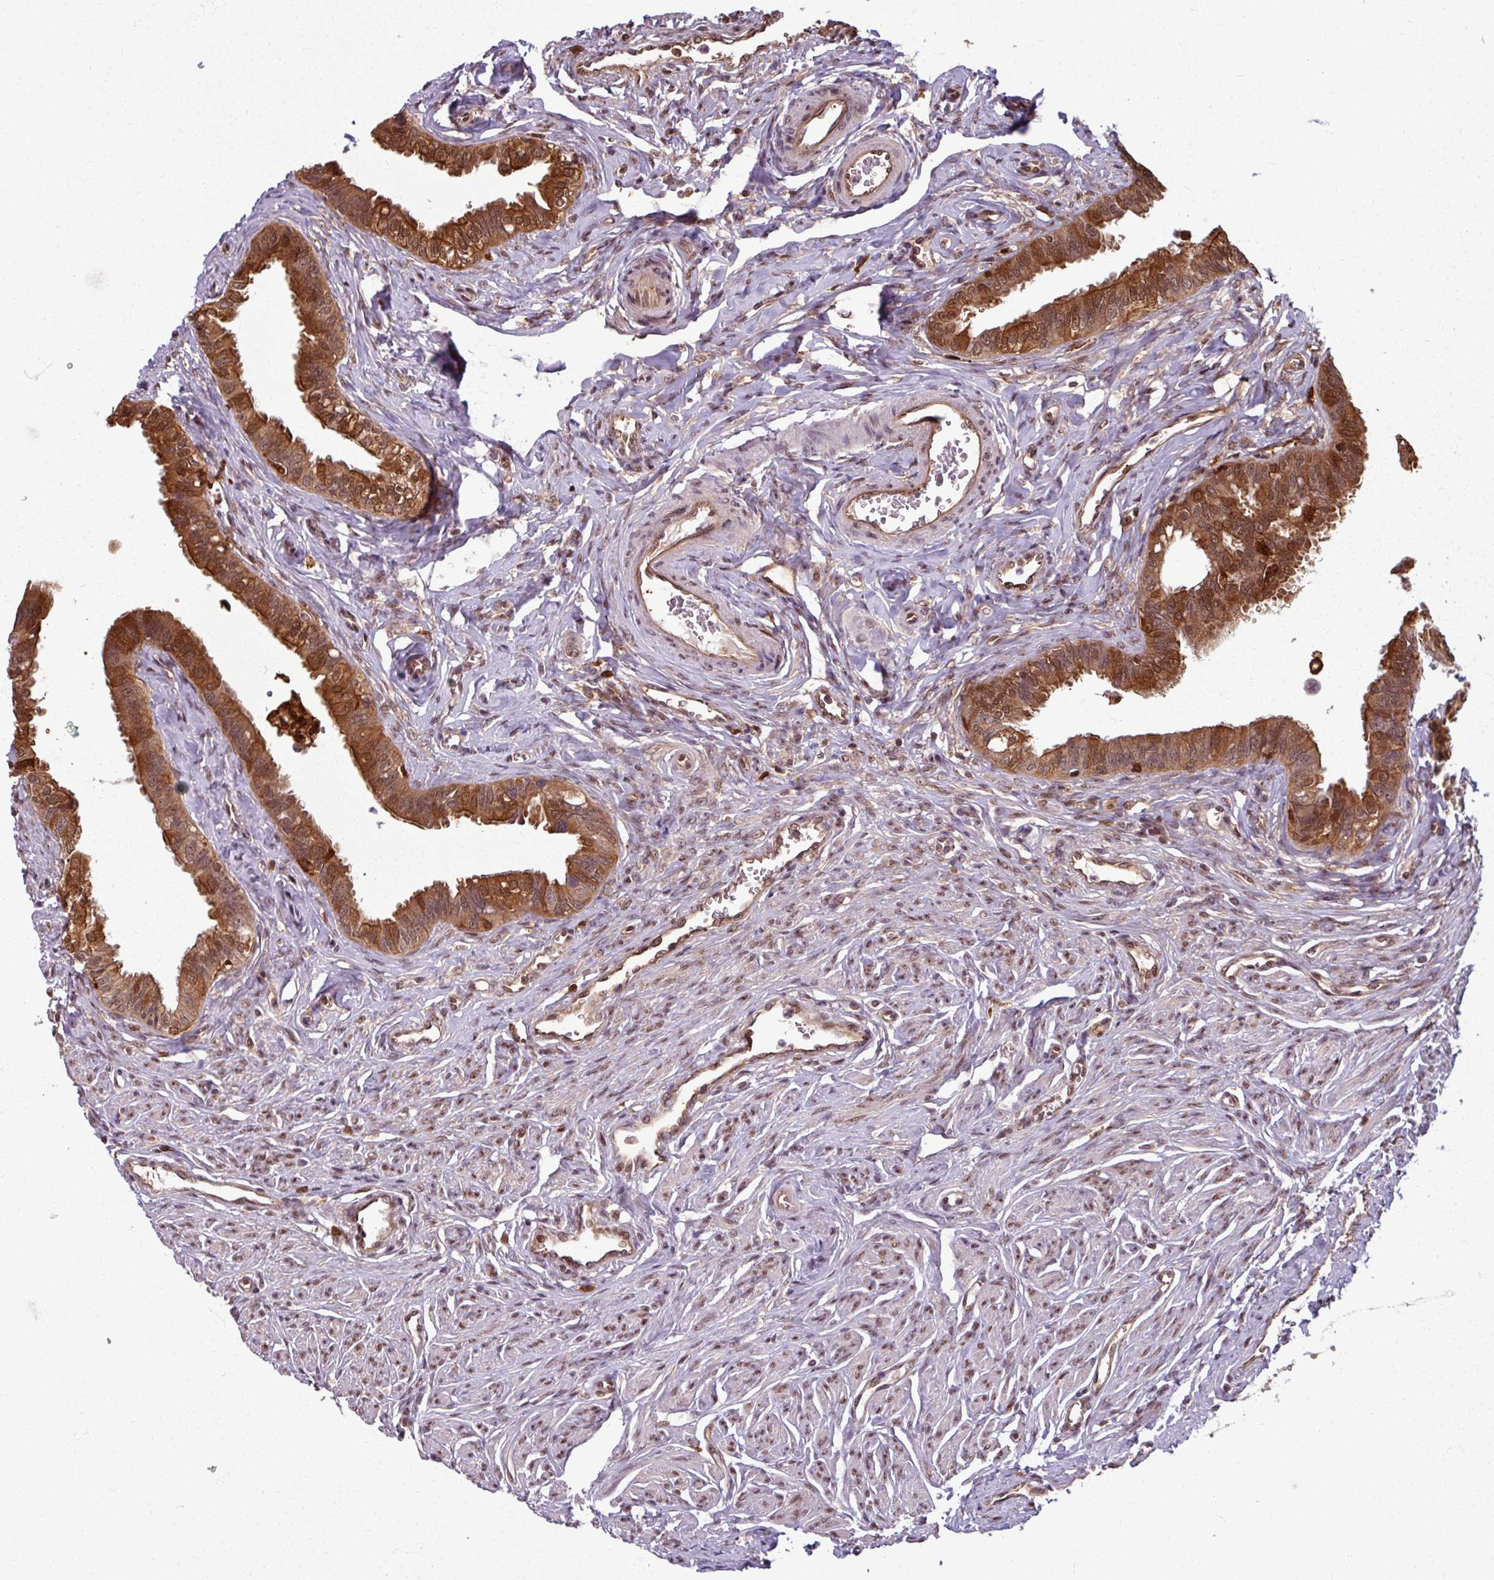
{"staining": {"intensity": "moderate", "quantity": ">75%", "location": "cytoplasmic/membranous,nuclear"}, "tissue": "fallopian tube", "cell_type": "Glandular cells", "image_type": "normal", "snomed": [{"axis": "morphology", "description": "Normal tissue, NOS"}, {"axis": "morphology", "description": "Carcinoma, NOS"}, {"axis": "topography", "description": "Fallopian tube"}, {"axis": "topography", "description": "Ovary"}], "caption": "About >75% of glandular cells in benign fallopian tube display moderate cytoplasmic/membranous,nuclear protein expression as visualized by brown immunohistochemical staining.", "gene": "KCTD11", "patient": {"sex": "female", "age": 59}}